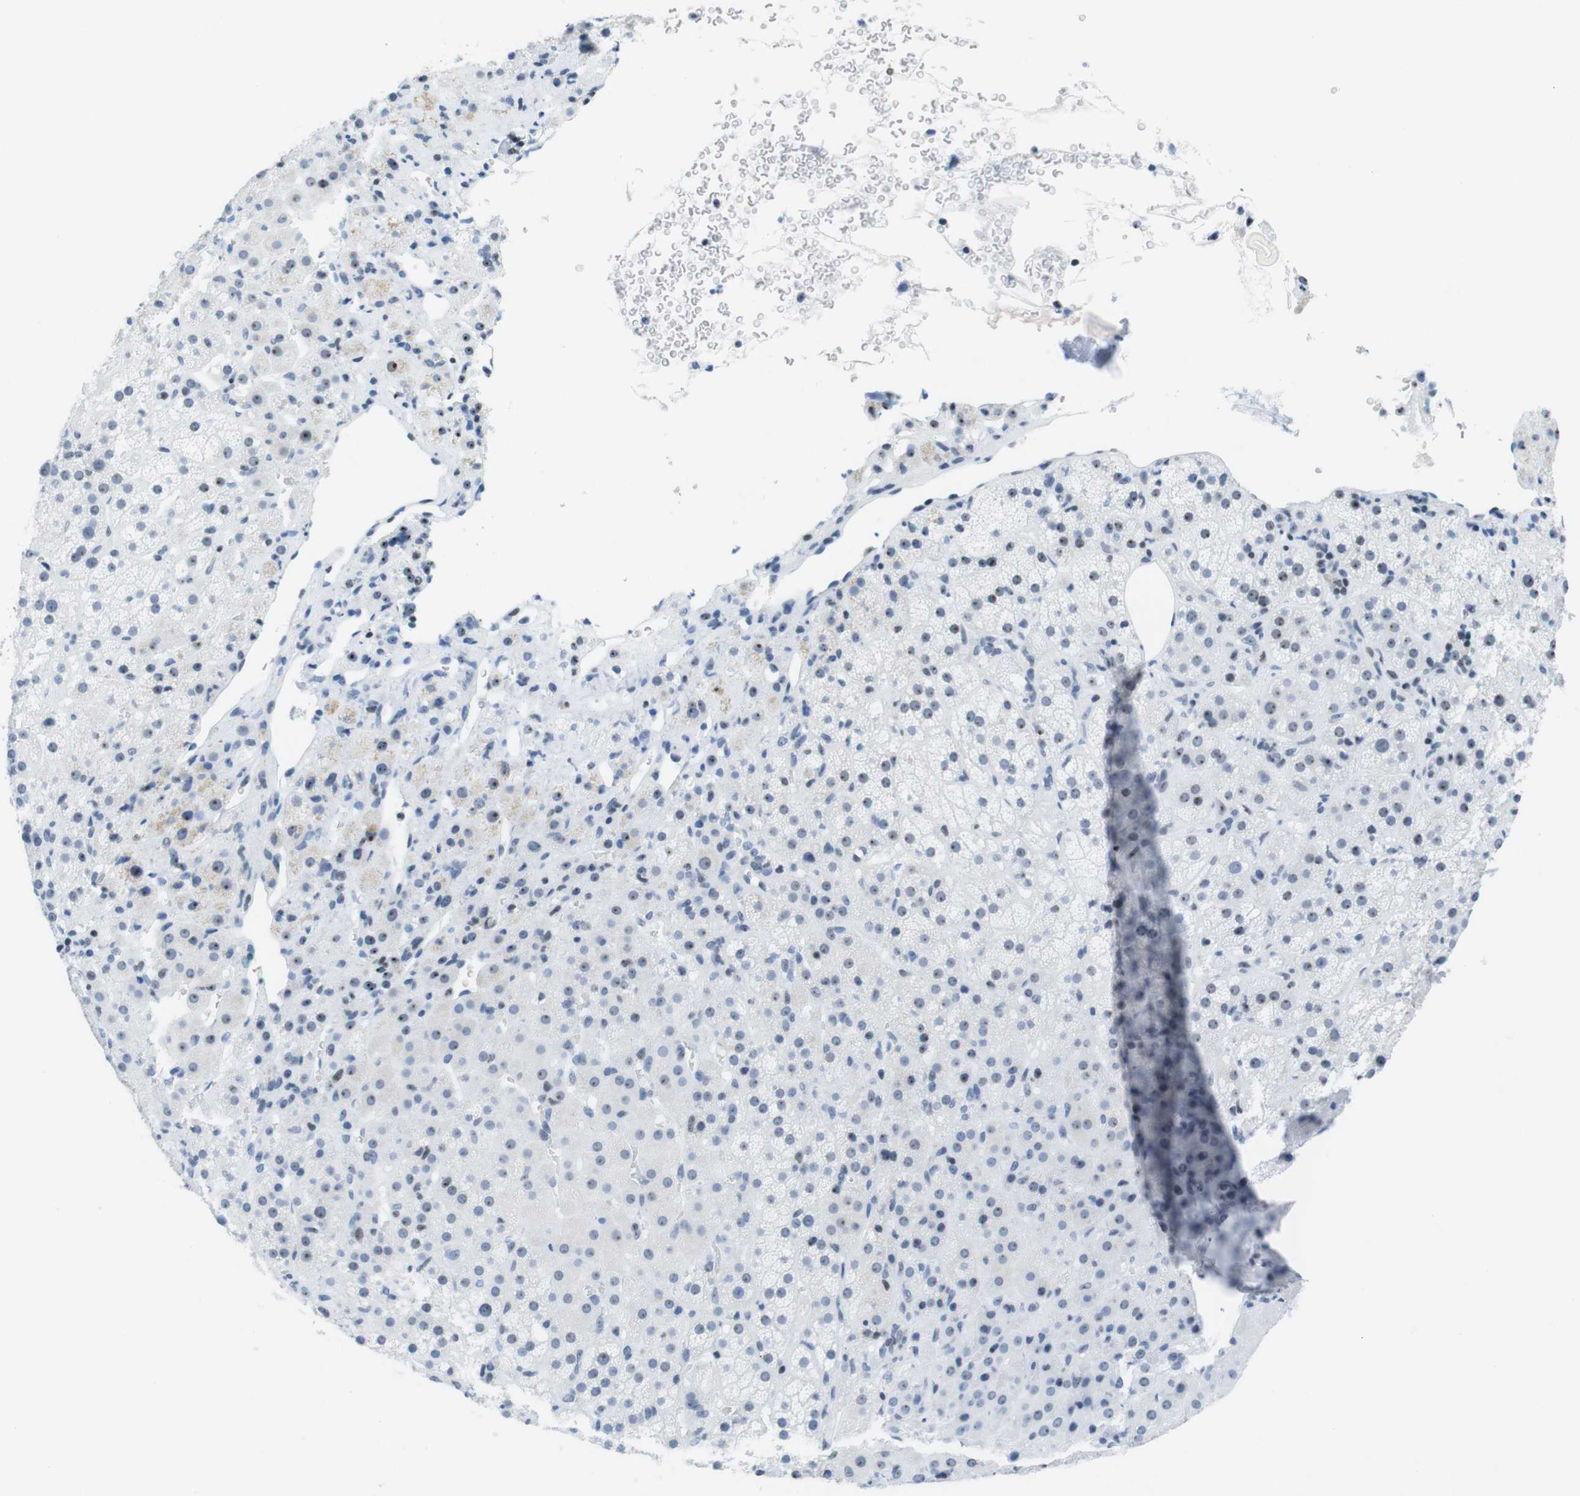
{"staining": {"intensity": "weak", "quantity": "<25%", "location": "nuclear"}, "tissue": "adrenal gland", "cell_type": "Glandular cells", "image_type": "normal", "snomed": [{"axis": "morphology", "description": "Normal tissue, NOS"}, {"axis": "topography", "description": "Adrenal gland"}], "caption": "IHC photomicrograph of normal adrenal gland stained for a protein (brown), which exhibits no staining in glandular cells. (Stains: DAB IHC with hematoxylin counter stain, Microscopy: brightfield microscopy at high magnification).", "gene": "NIFK", "patient": {"sex": "female", "age": 57}}